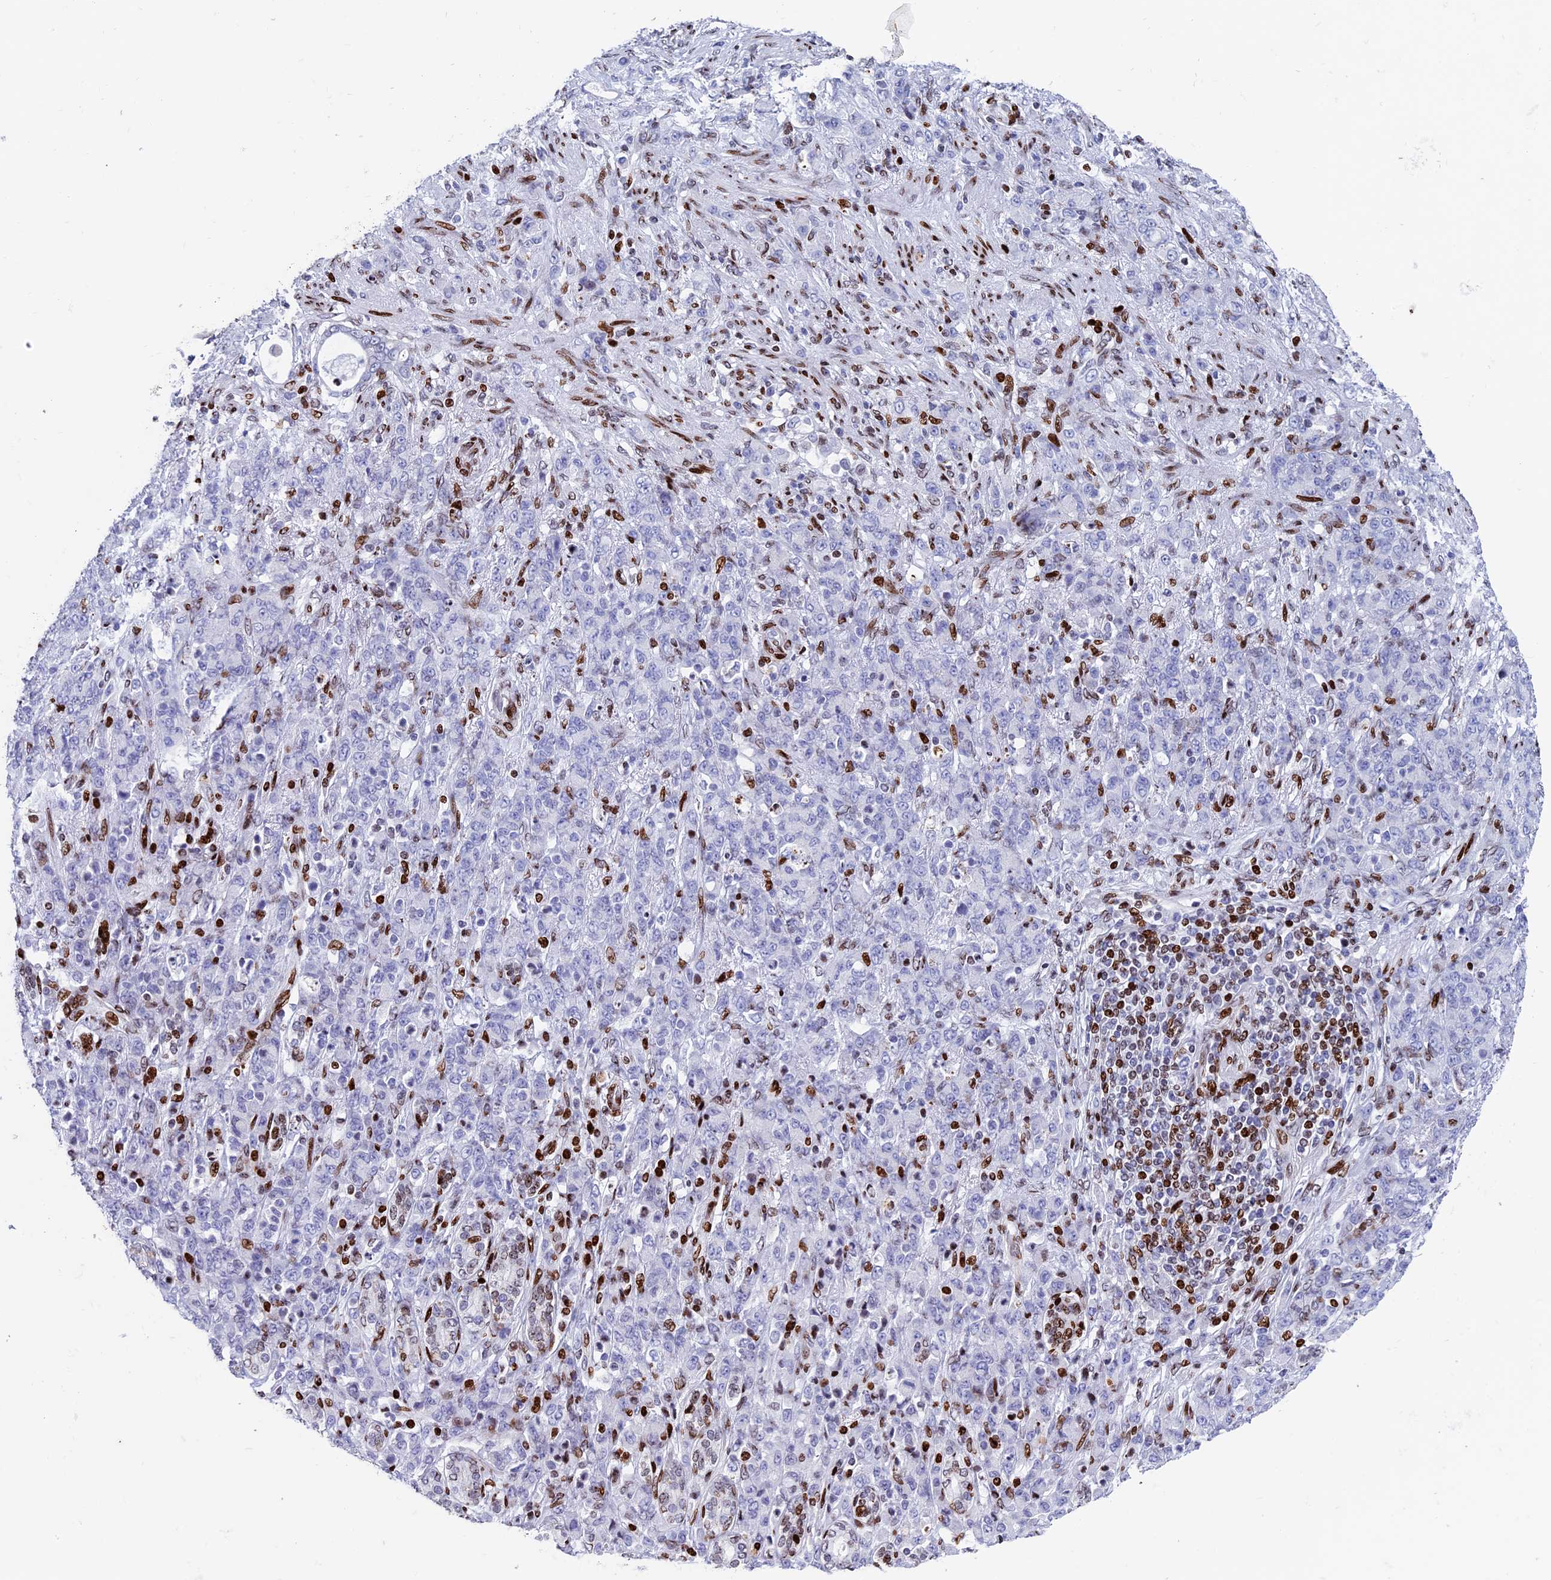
{"staining": {"intensity": "negative", "quantity": "none", "location": "none"}, "tissue": "stomach cancer", "cell_type": "Tumor cells", "image_type": "cancer", "snomed": [{"axis": "morphology", "description": "Adenocarcinoma, NOS"}, {"axis": "topography", "description": "Stomach"}], "caption": "A high-resolution histopathology image shows immunohistochemistry staining of stomach adenocarcinoma, which shows no significant positivity in tumor cells. (Immunohistochemistry, brightfield microscopy, high magnification).", "gene": "BTBD3", "patient": {"sex": "female", "age": 79}}